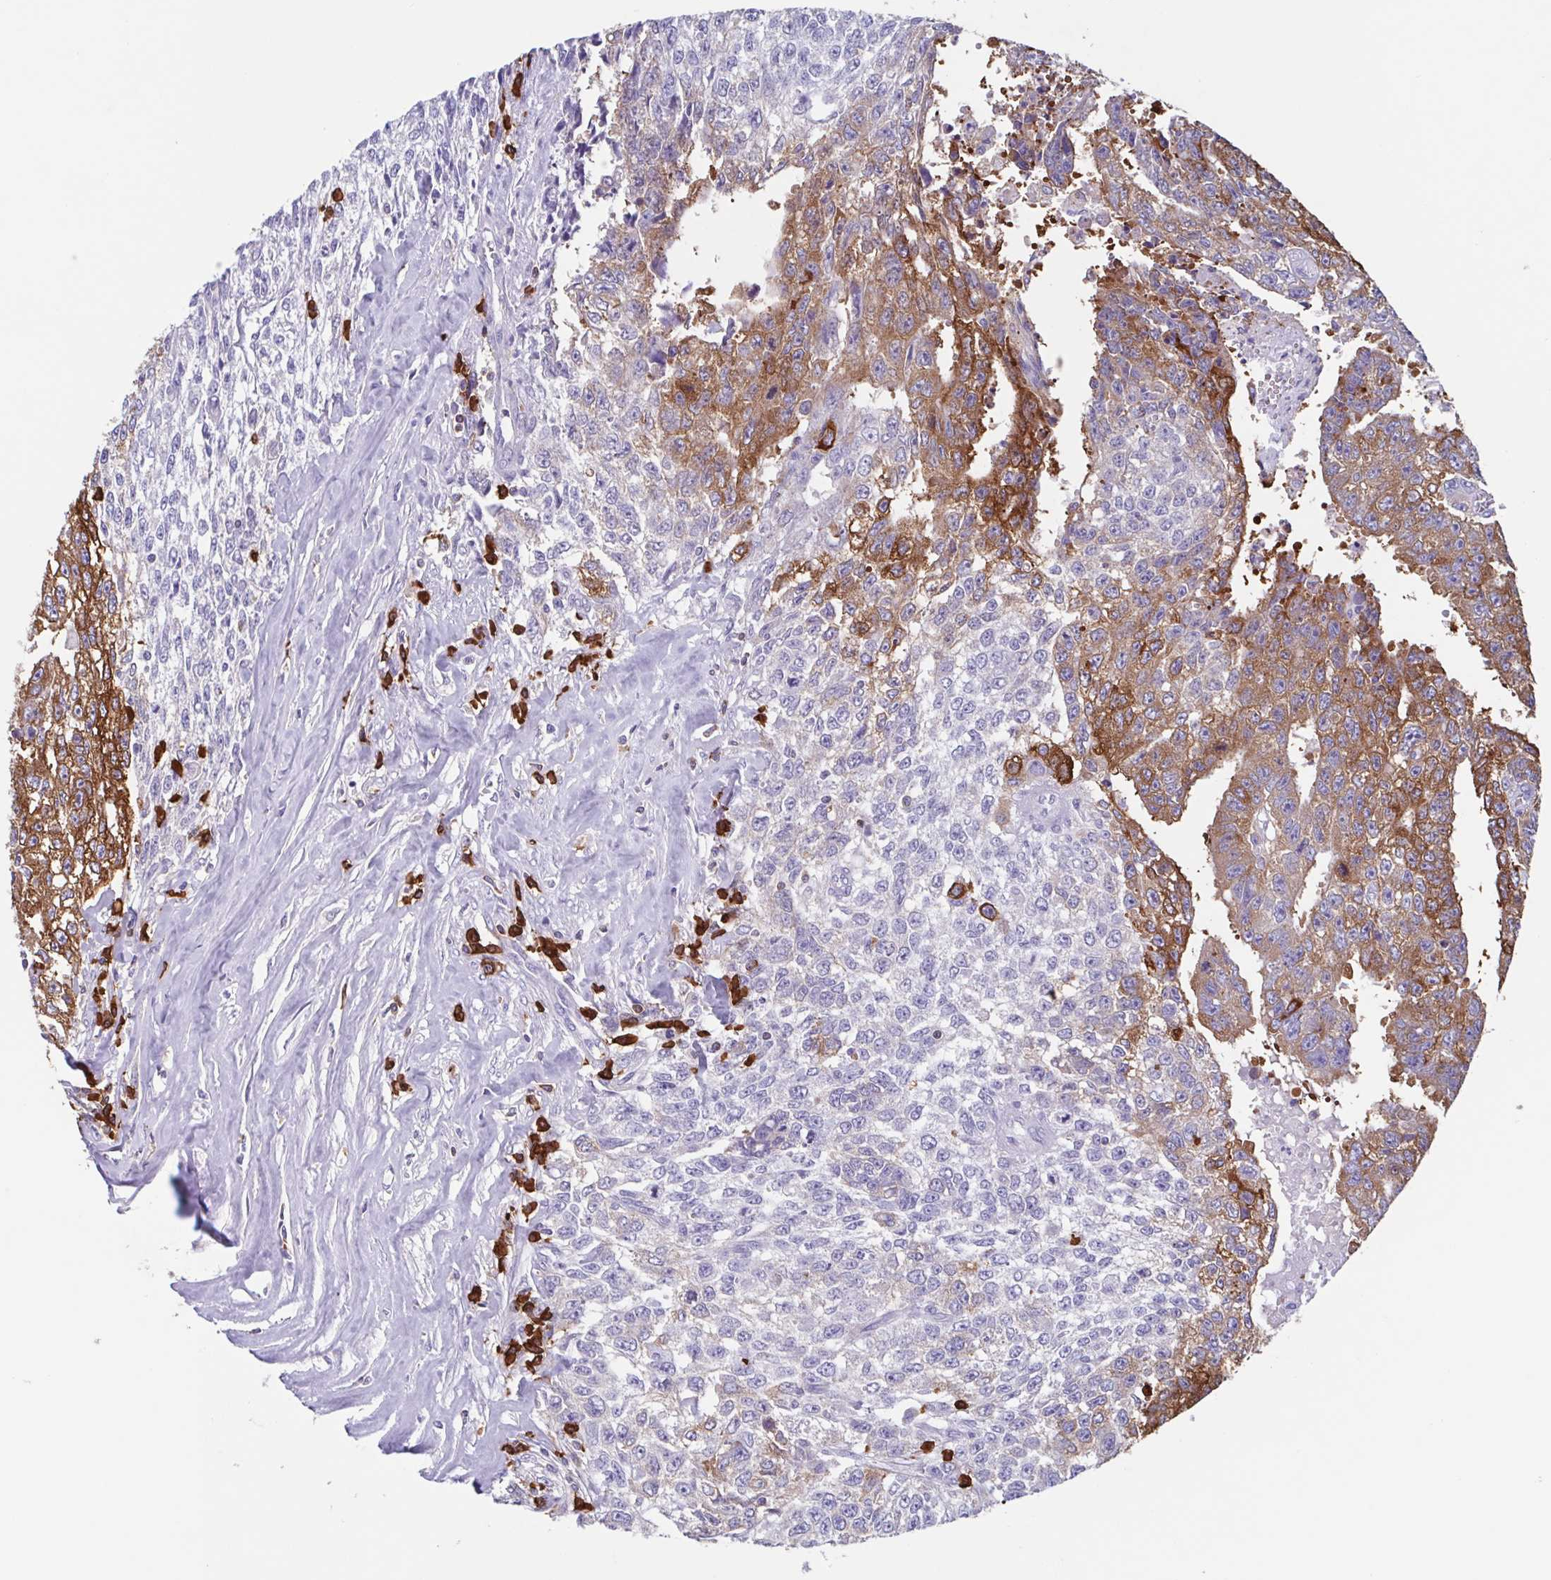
{"staining": {"intensity": "moderate", "quantity": ">75%", "location": "cytoplasmic/membranous"}, "tissue": "testis cancer", "cell_type": "Tumor cells", "image_type": "cancer", "snomed": [{"axis": "morphology", "description": "Carcinoma, Embryonal, NOS"}, {"axis": "morphology", "description": "Teratoma, malignant, NOS"}, {"axis": "topography", "description": "Testis"}], "caption": "A high-resolution image shows IHC staining of testis cancer, which reveals moderate cytoplasmic/membranous expression in about >75% of tumor cells. (DAB (3,3'-diaminobenzidine) = brown stain, brightfield microscopy at high magnification).", "gene": "TPD52", "patient": {"sex": "male", "age": 24}}